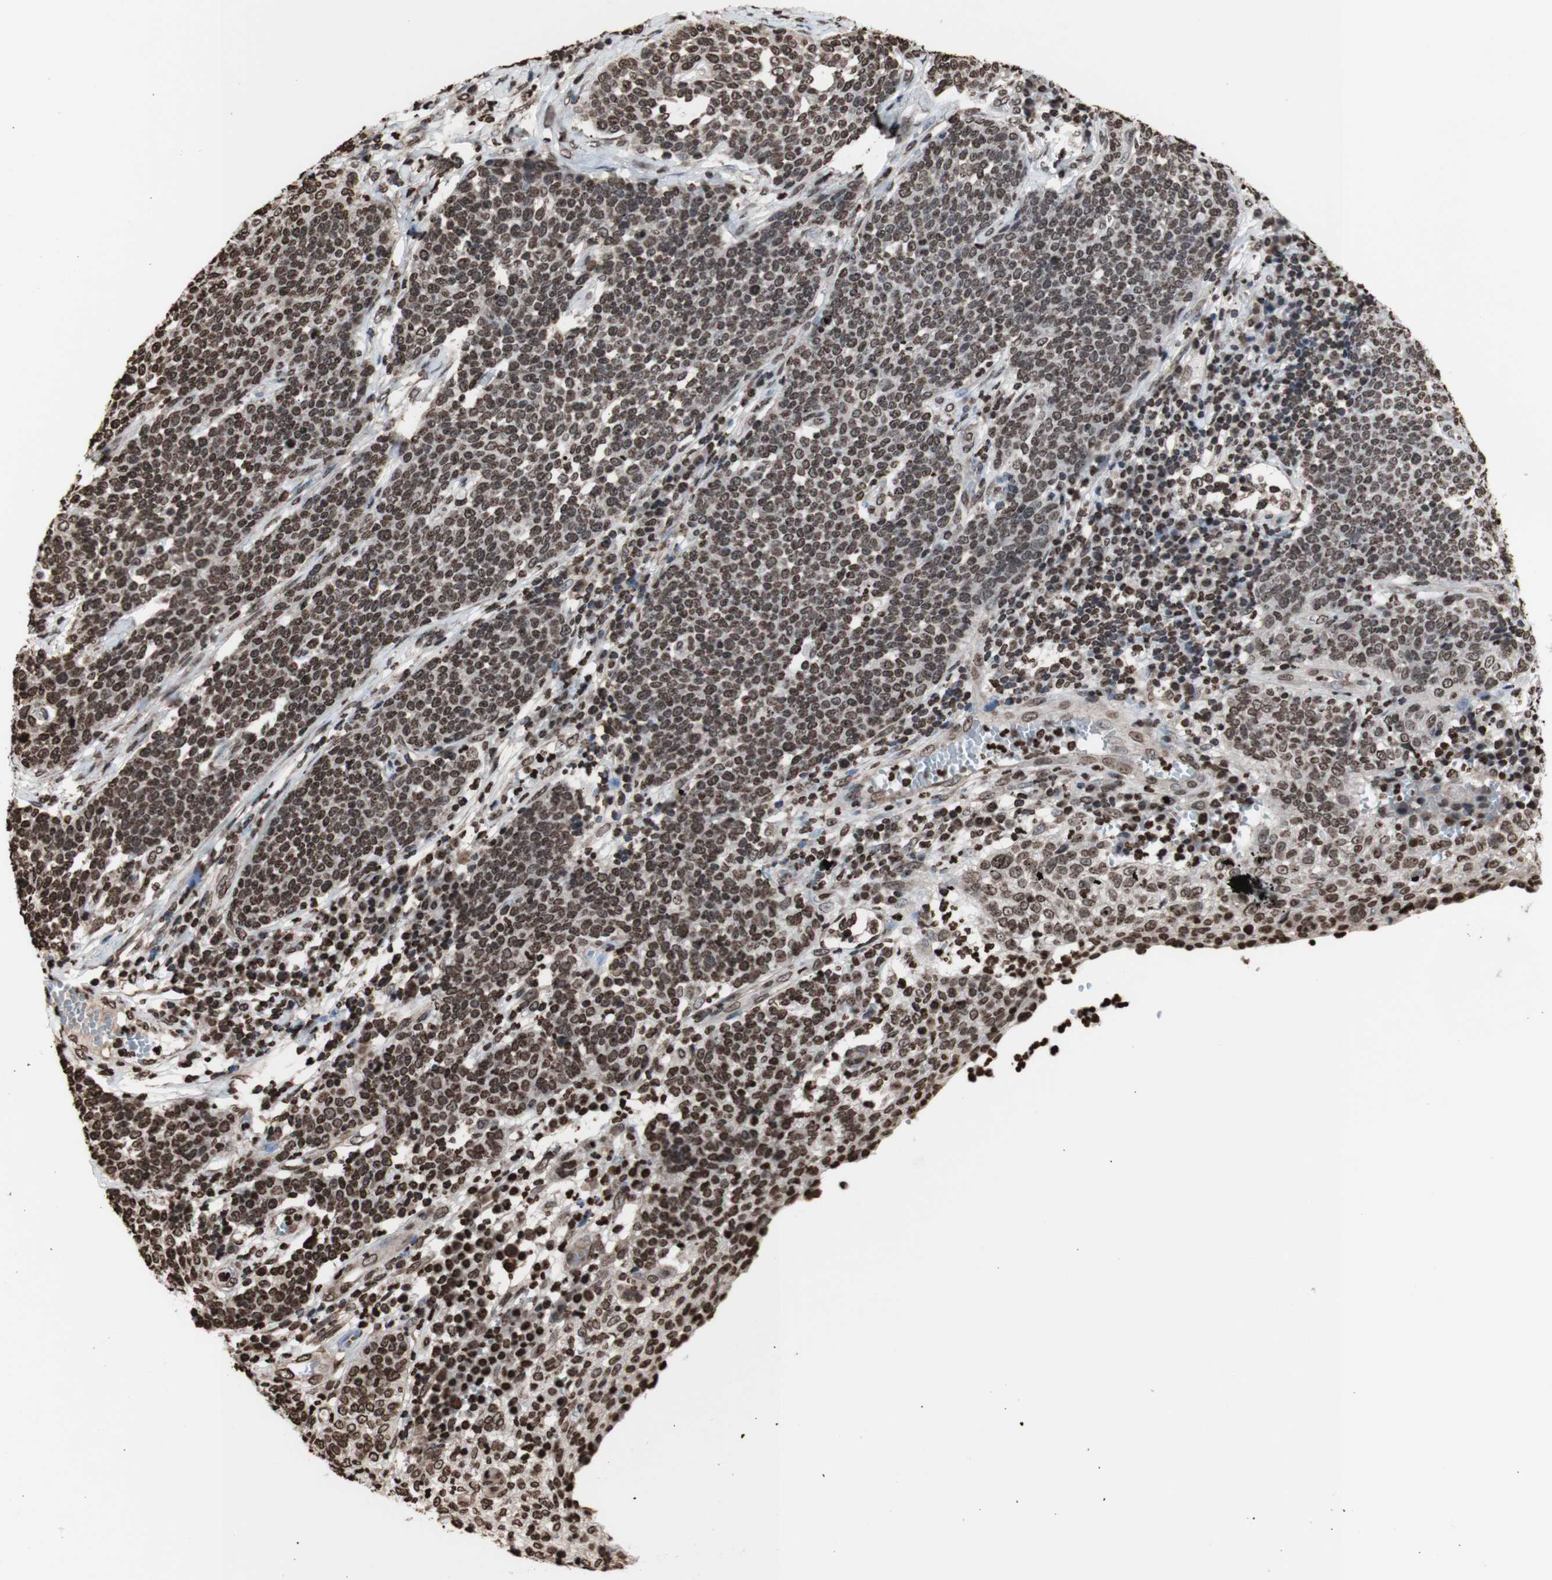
{"staining": {"intensity": "moderate", "quantity": ">75%", "location": "cytoplasmic/membranous,nuclear"}, "tissue": "cervical cancer", "cell_type": "Tumor cells", "image_type": "cancer", "snomed": [{"axis": "morphology", "description": "Squamous cell carcinoma, NOS"}, {"axis": "topography", "description": "Cervix"}], "caption": "IHC staining of cervical cancer, which exhibits medium levels of moderate cytoplasmic/membranous and nuclear staining in approximately >75% of tumor cells indicating moderate cytoplasmic/membranous and nuclear protein positivity. The staining was performed using DAB (3,3'-diaminobenzidine) (brown) for protein detection and nuclei were counterstained in hematoxylin (blue).", "gene": "SNAI2", "patient": {"sex": "female", "age": 34}}